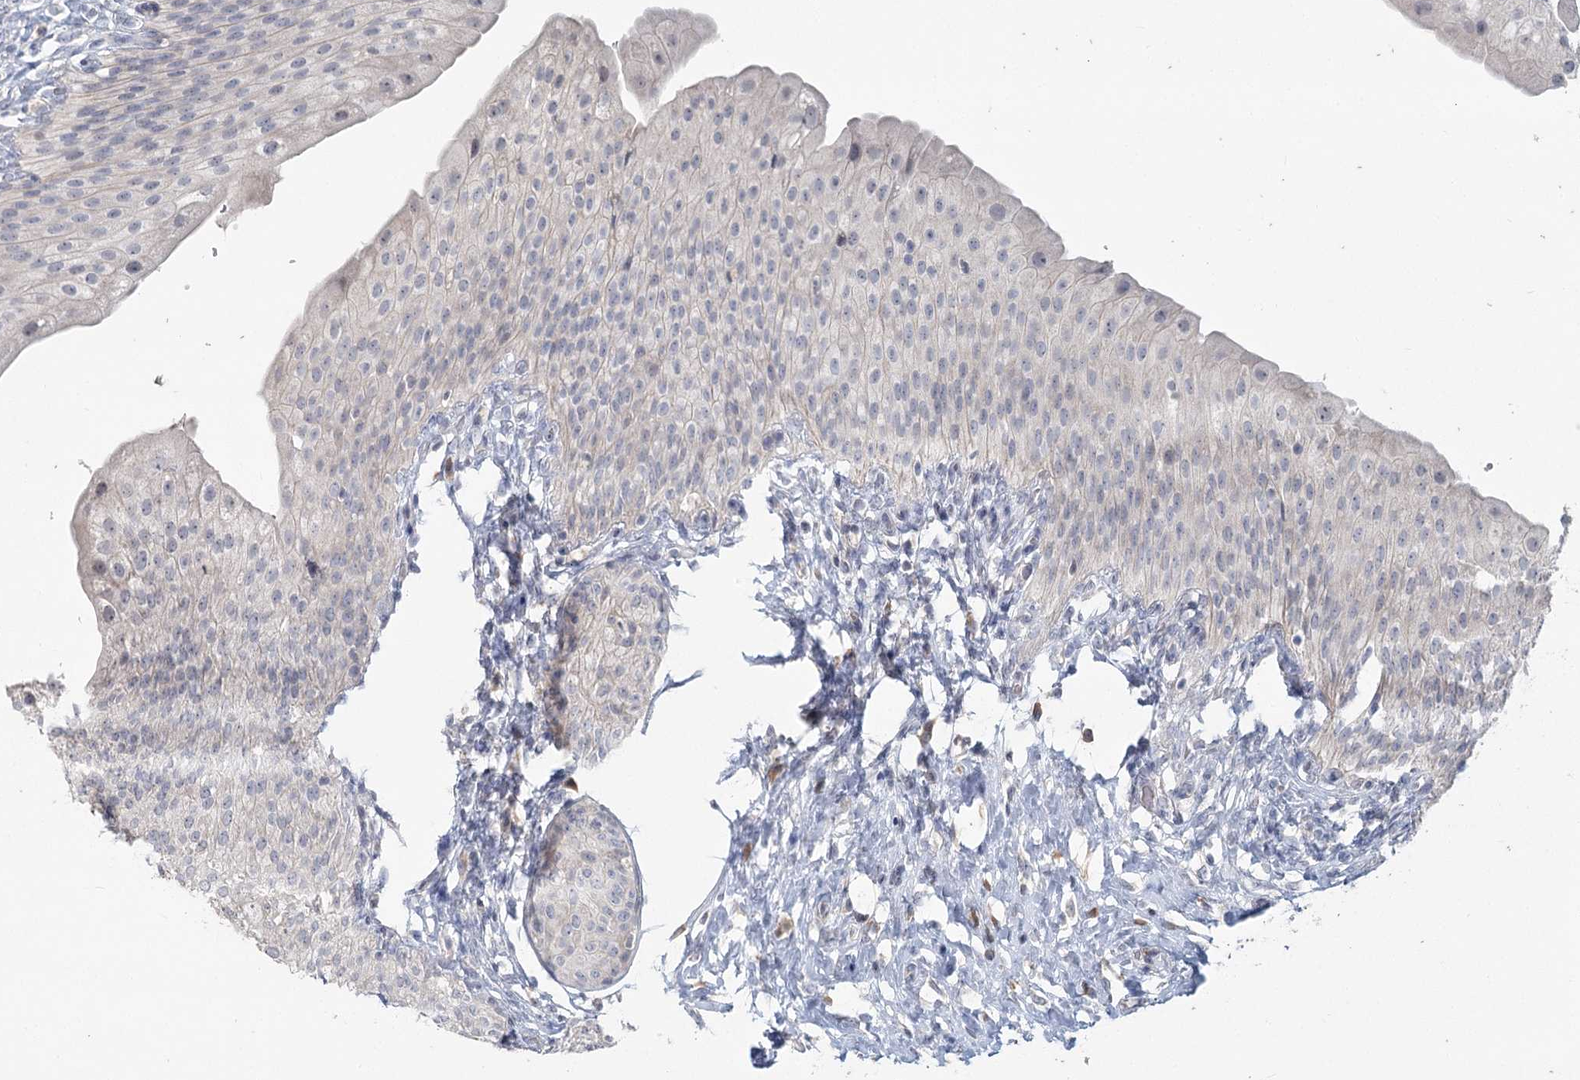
{"staining": {"intensity": "negative", "quantity": "none", "location": "none"}, "tissue": "urinary bladder", "cell_type": "Urothelial cells", "image_type": "normal", "snomed": [{"axis": "morphology", "description": "Normal tissue, NOS"}, {"axis": "morphology", "description": "Urothelial carcinoma, High grade"}, {"axis": "topography", "description": "Urinary bladder"}], "caption": "This is an IHC image of normal urinary bladder. There is no positivity in urothelial cells.", "gene": "SLC9A3", "patient": {"sex": "male", "age": 46}}